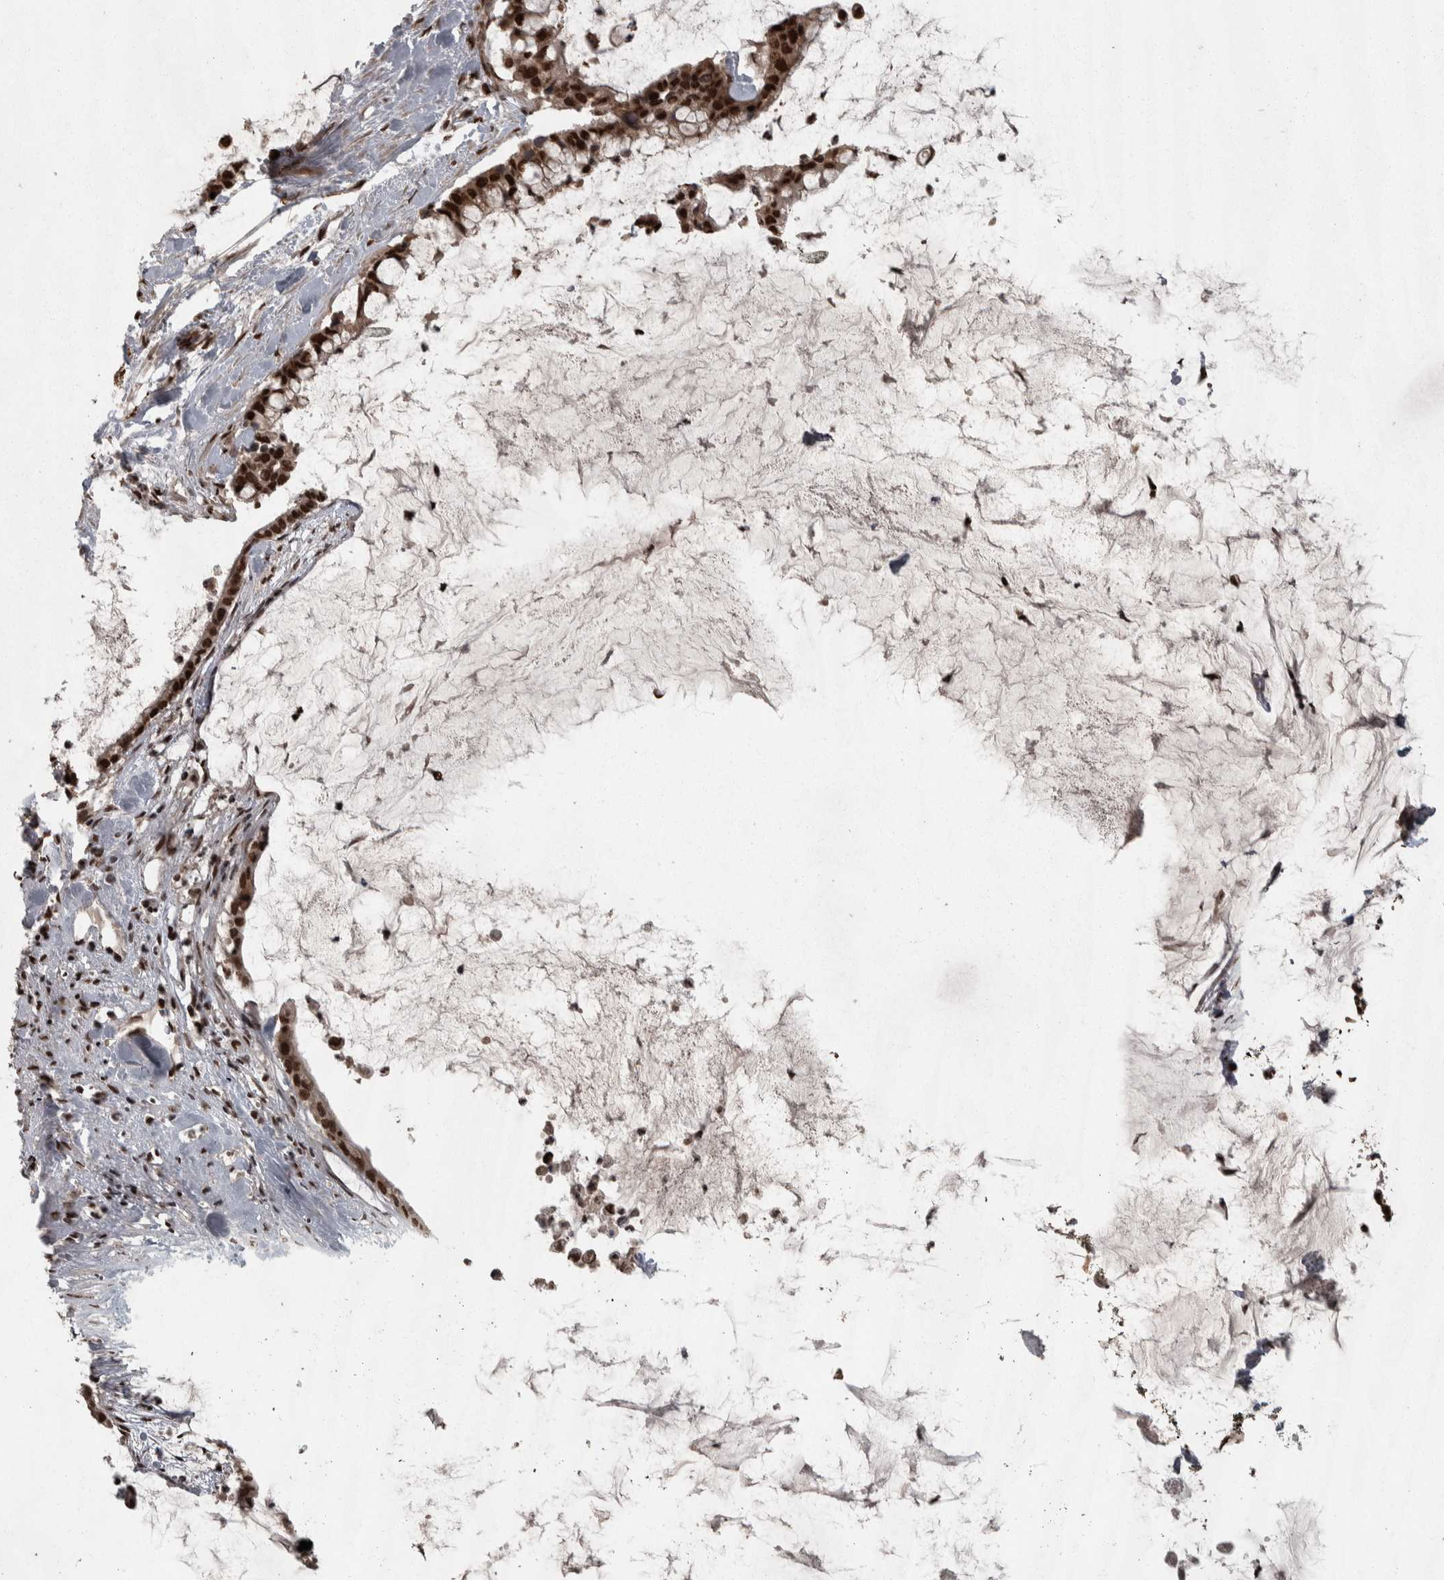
{"staining": {"intensity": "strong", "quantity": ">75%", "location": "nuclear"}, "tissue": "pancreatic cancer", "cell_type": "Tumor cells", "image_type": "cancer", "snomed": [{"axis": "morphology", "description": "Adenocarcinoma, NOS"}, {"axis": "topography", "description": "Pancreas"}], "caption": "Protein expression analysis of human adenocarcinoma (pancreatic) reveals strong nuclear expression in approximately >75% of tumor cells.", "gene": "ZFHX4", "patient": {"sex": "male", "age": 41}}